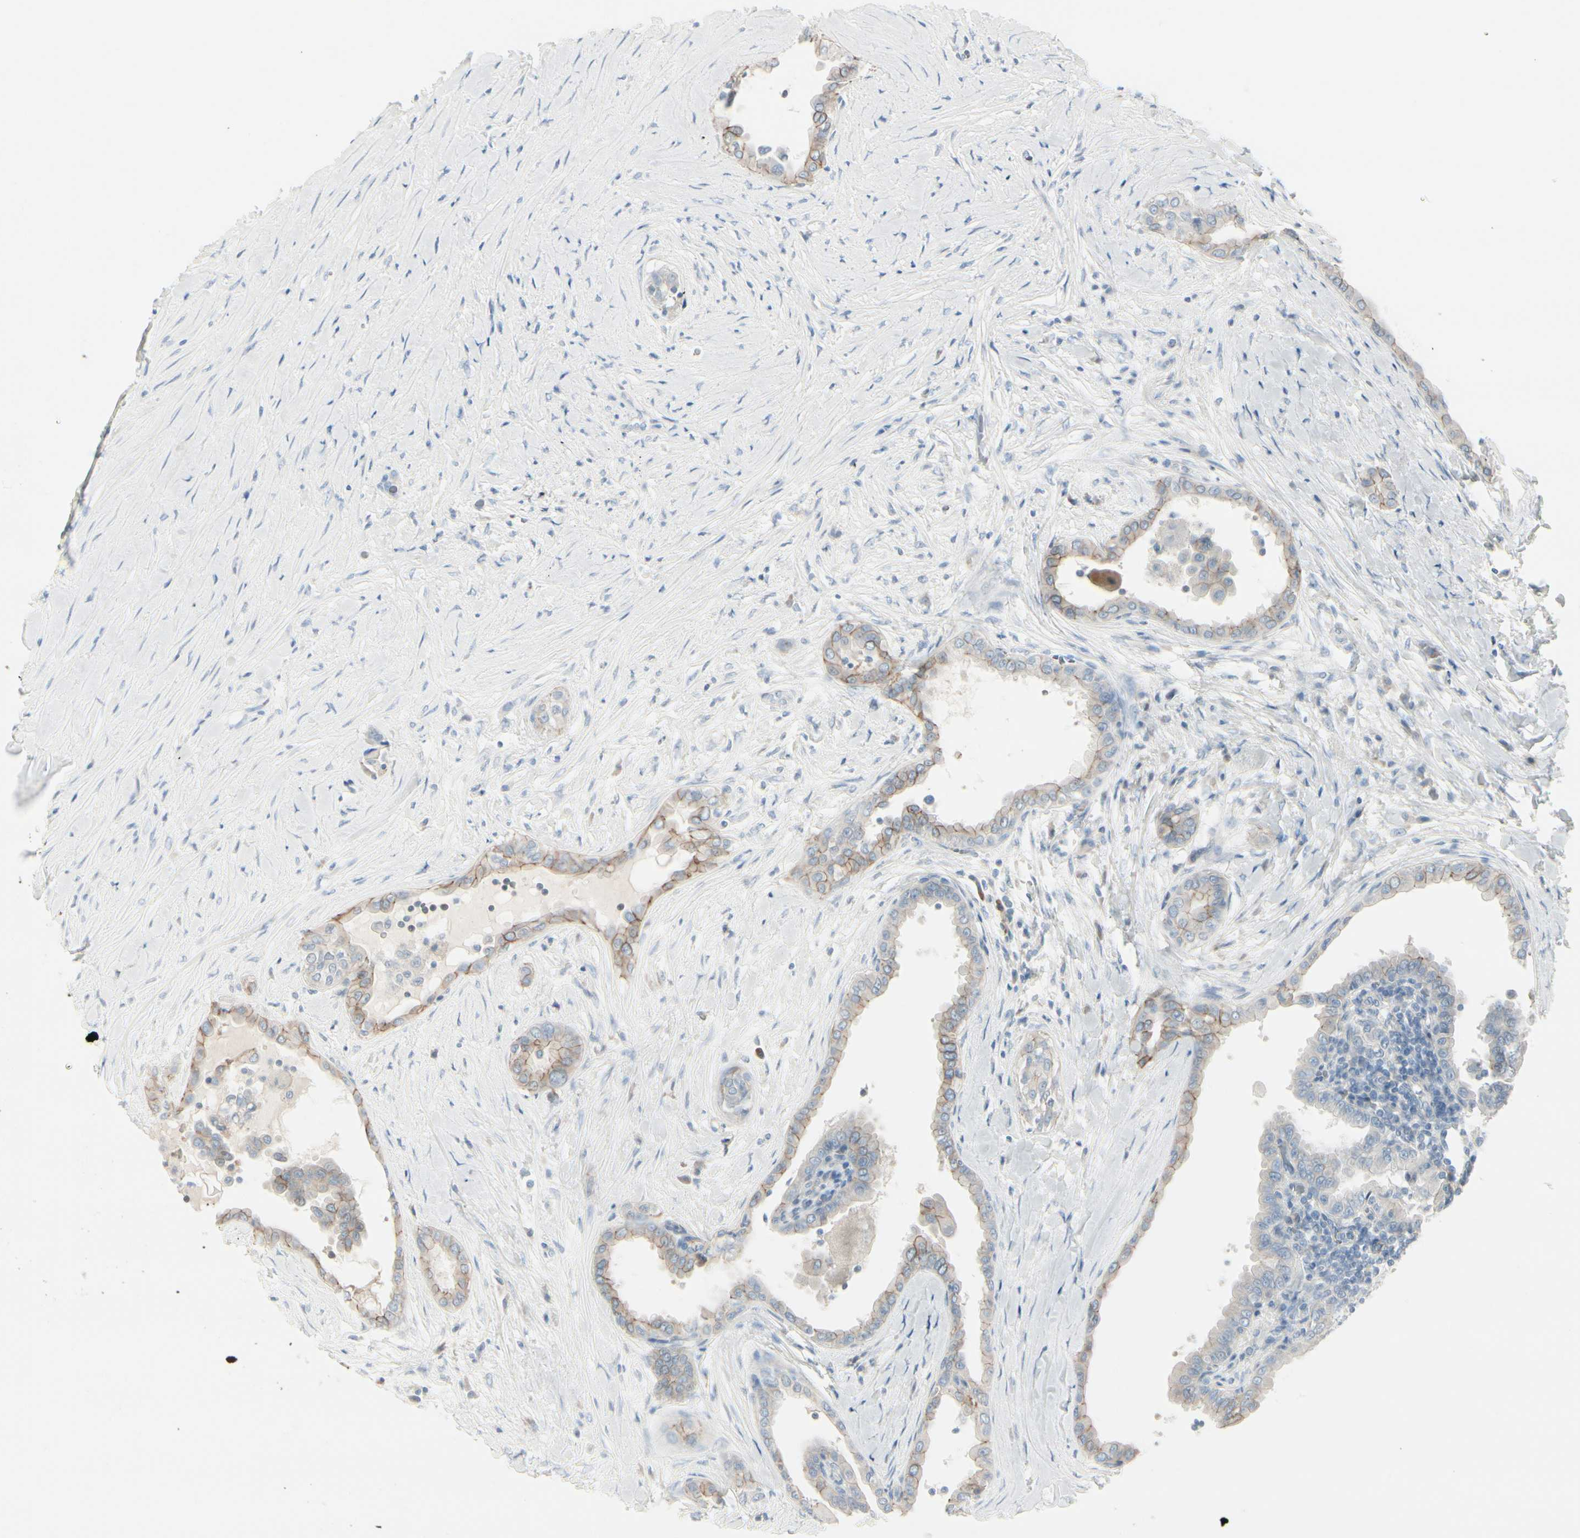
{"staining": {"intensity": "moderate", "quantity": "25%-75%", "location": "cytoplasmic/membranous"}, "tissue": "thyroid cancer", "cell_type": "Tumor cells", "image_type": "cancer", "snomed": [{"axis": "morphology", "description": "Papillary adenocarcinoma, NOS"}, {"axis": "topography", "description": "Thyroid gland"}], "caption": "Thyroid cancer stained with a brown dye shows moderate cytoplasmic/membranous positive positivity in about 25%-75% of tumor cells.", "gene": "CDHR5", "patient": {"sex": "male", "age": 33}}